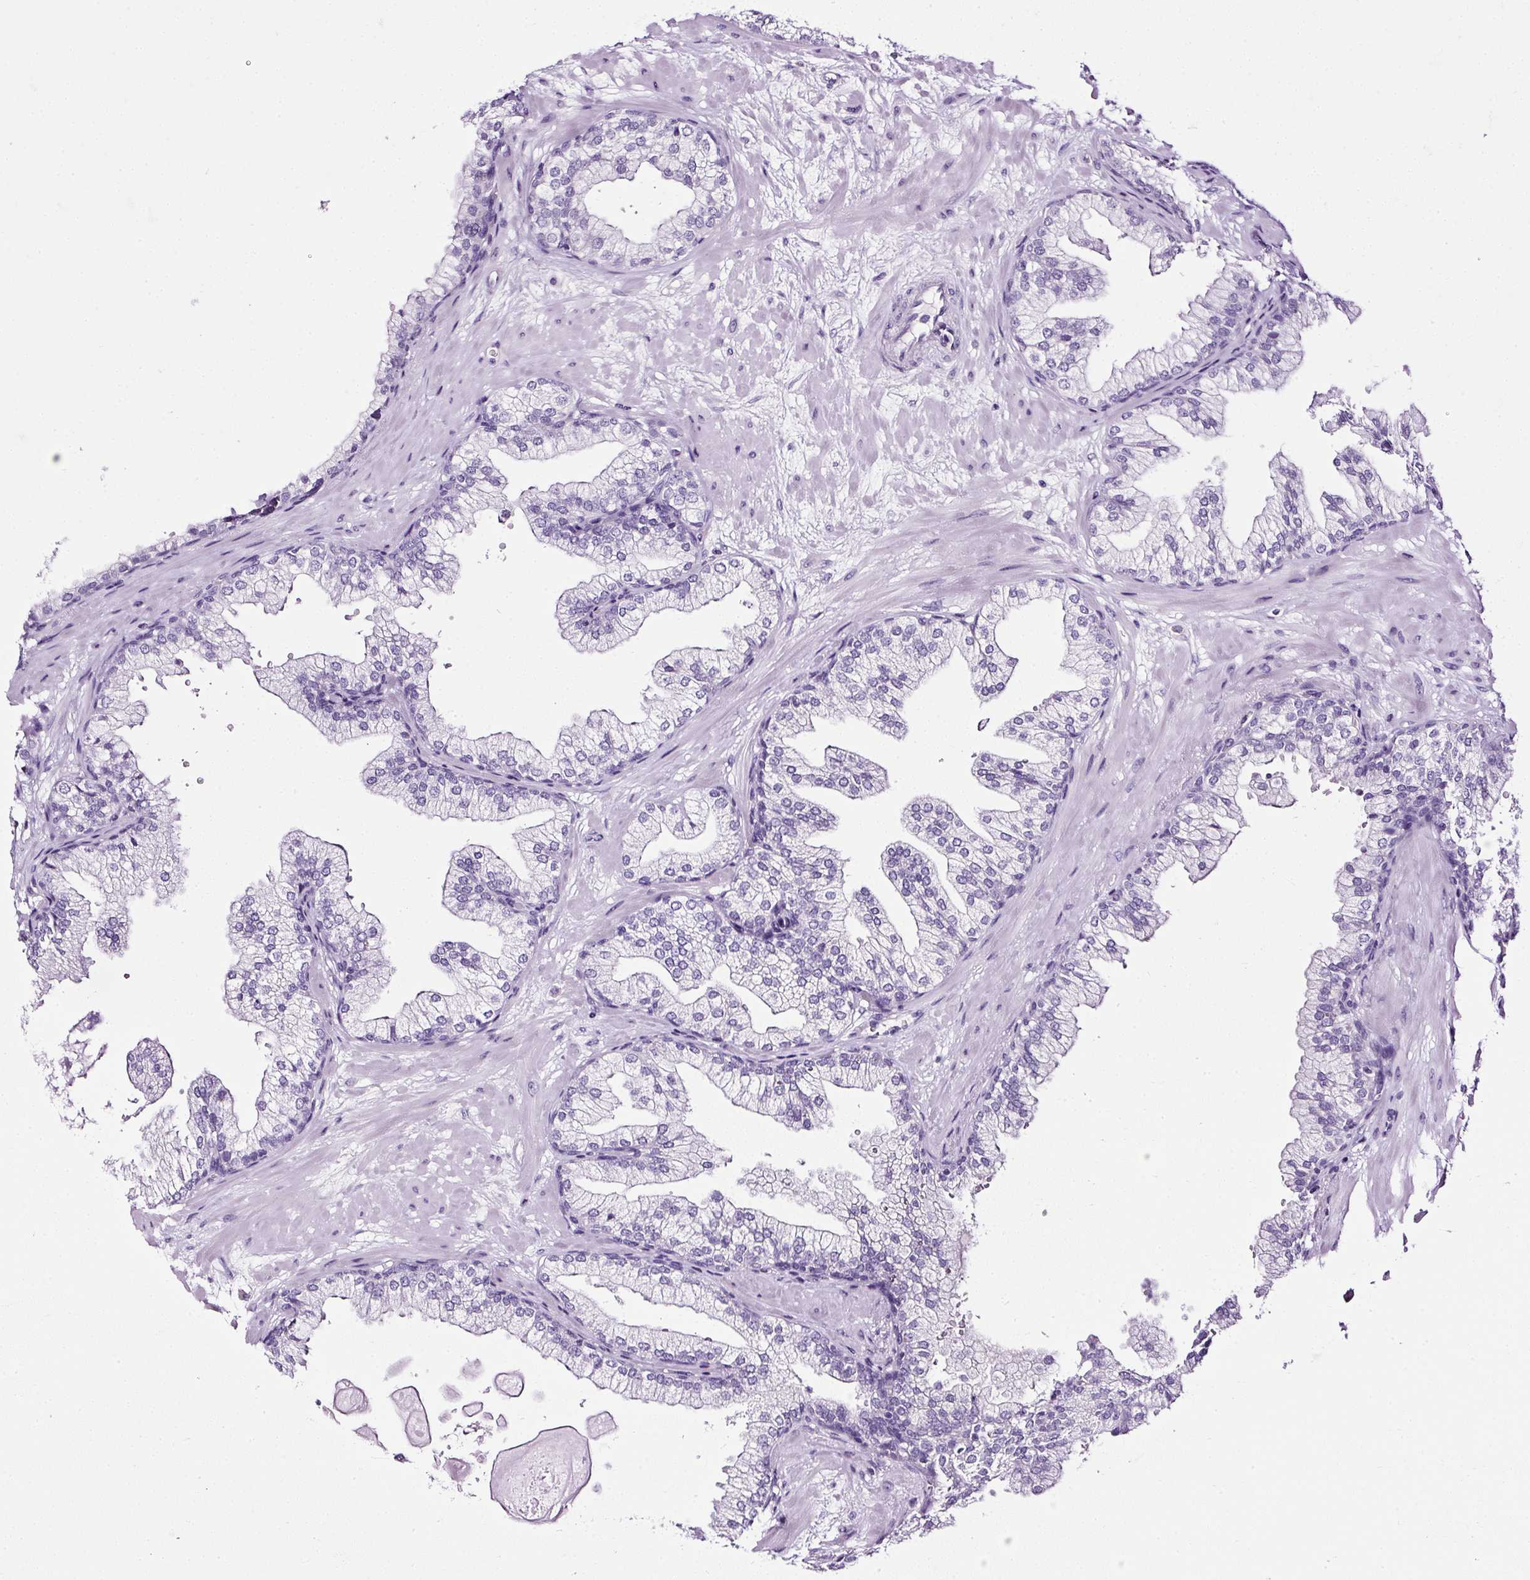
{"staining": {"intensity": "negative", "quantity": "none", "location": "none"}, "tissue": "prostate", "cell_type": "Glandular cells", "image_type": "normal", "snomed": [{"axis": "morphology", "description": "Normal tissue, NOS"}, {"axis": "topography", "description": "Prostate"}, {"axis": "topography", "description": "Peripheral nerve tissue"}], "caption": "The micrograph displays no significant staining in glandular cells of prostate.", "gene": "ATP2A1", "patient": {"sex": "male", "age": 61}}